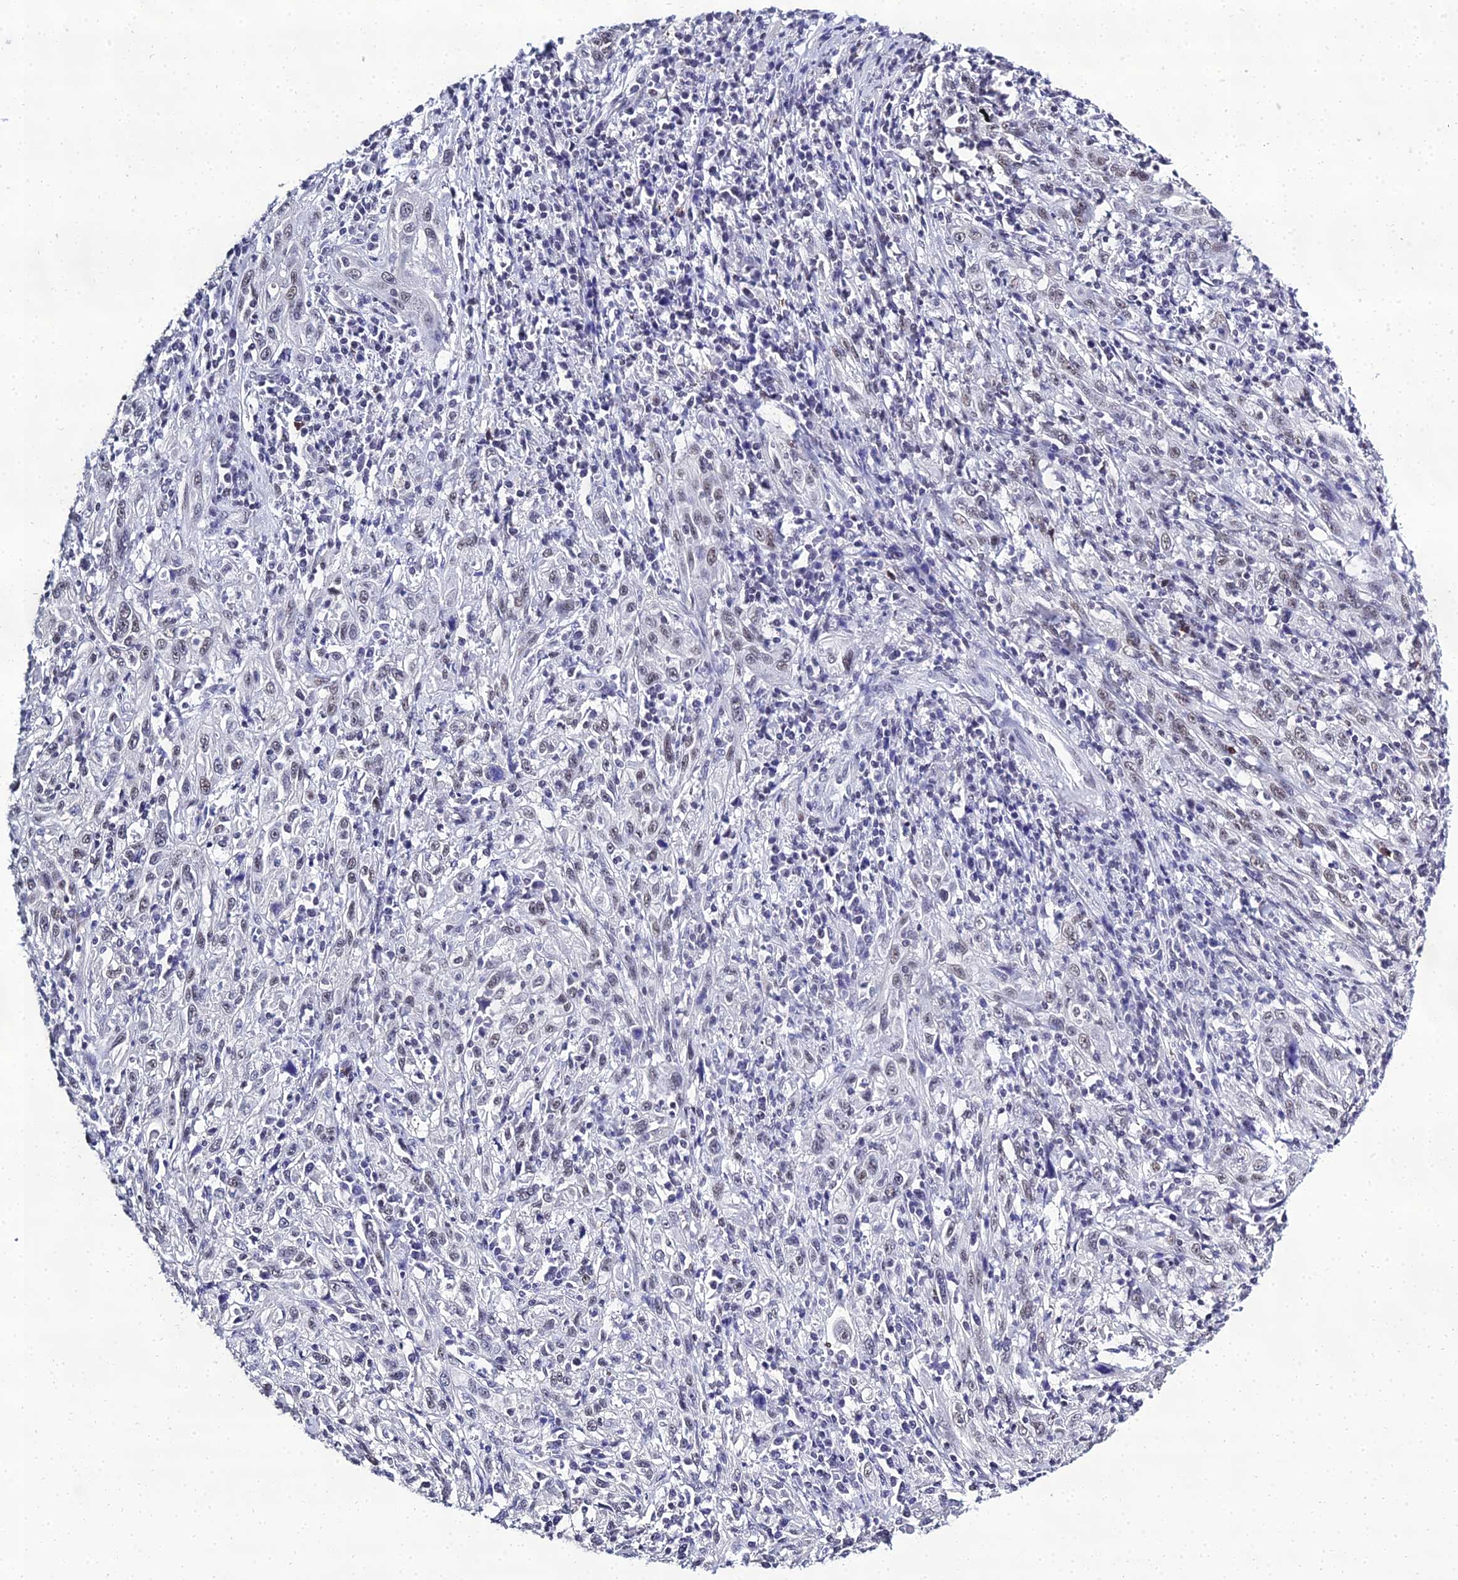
{"staining": {"intensity": "weak", "quantity": ">75%", "location": "nuclear"}, "tissue": "cervical cancer", "cell_type": "Tumor cells", "image_type": "cancer", "snomed": [{"axis": "morphology", "description": "Squamous cell carcinoma, NOS"}, {"axis": "topography", "description": "Cervix"}], "caption": "A low amount of weak nuclear positivity is present in approximately >75% of tumor cells in squamous cell carcinoma (cervical) tissue.", "gene": "PPP4R2", "patient": {"sex": "female", "age": 46}}